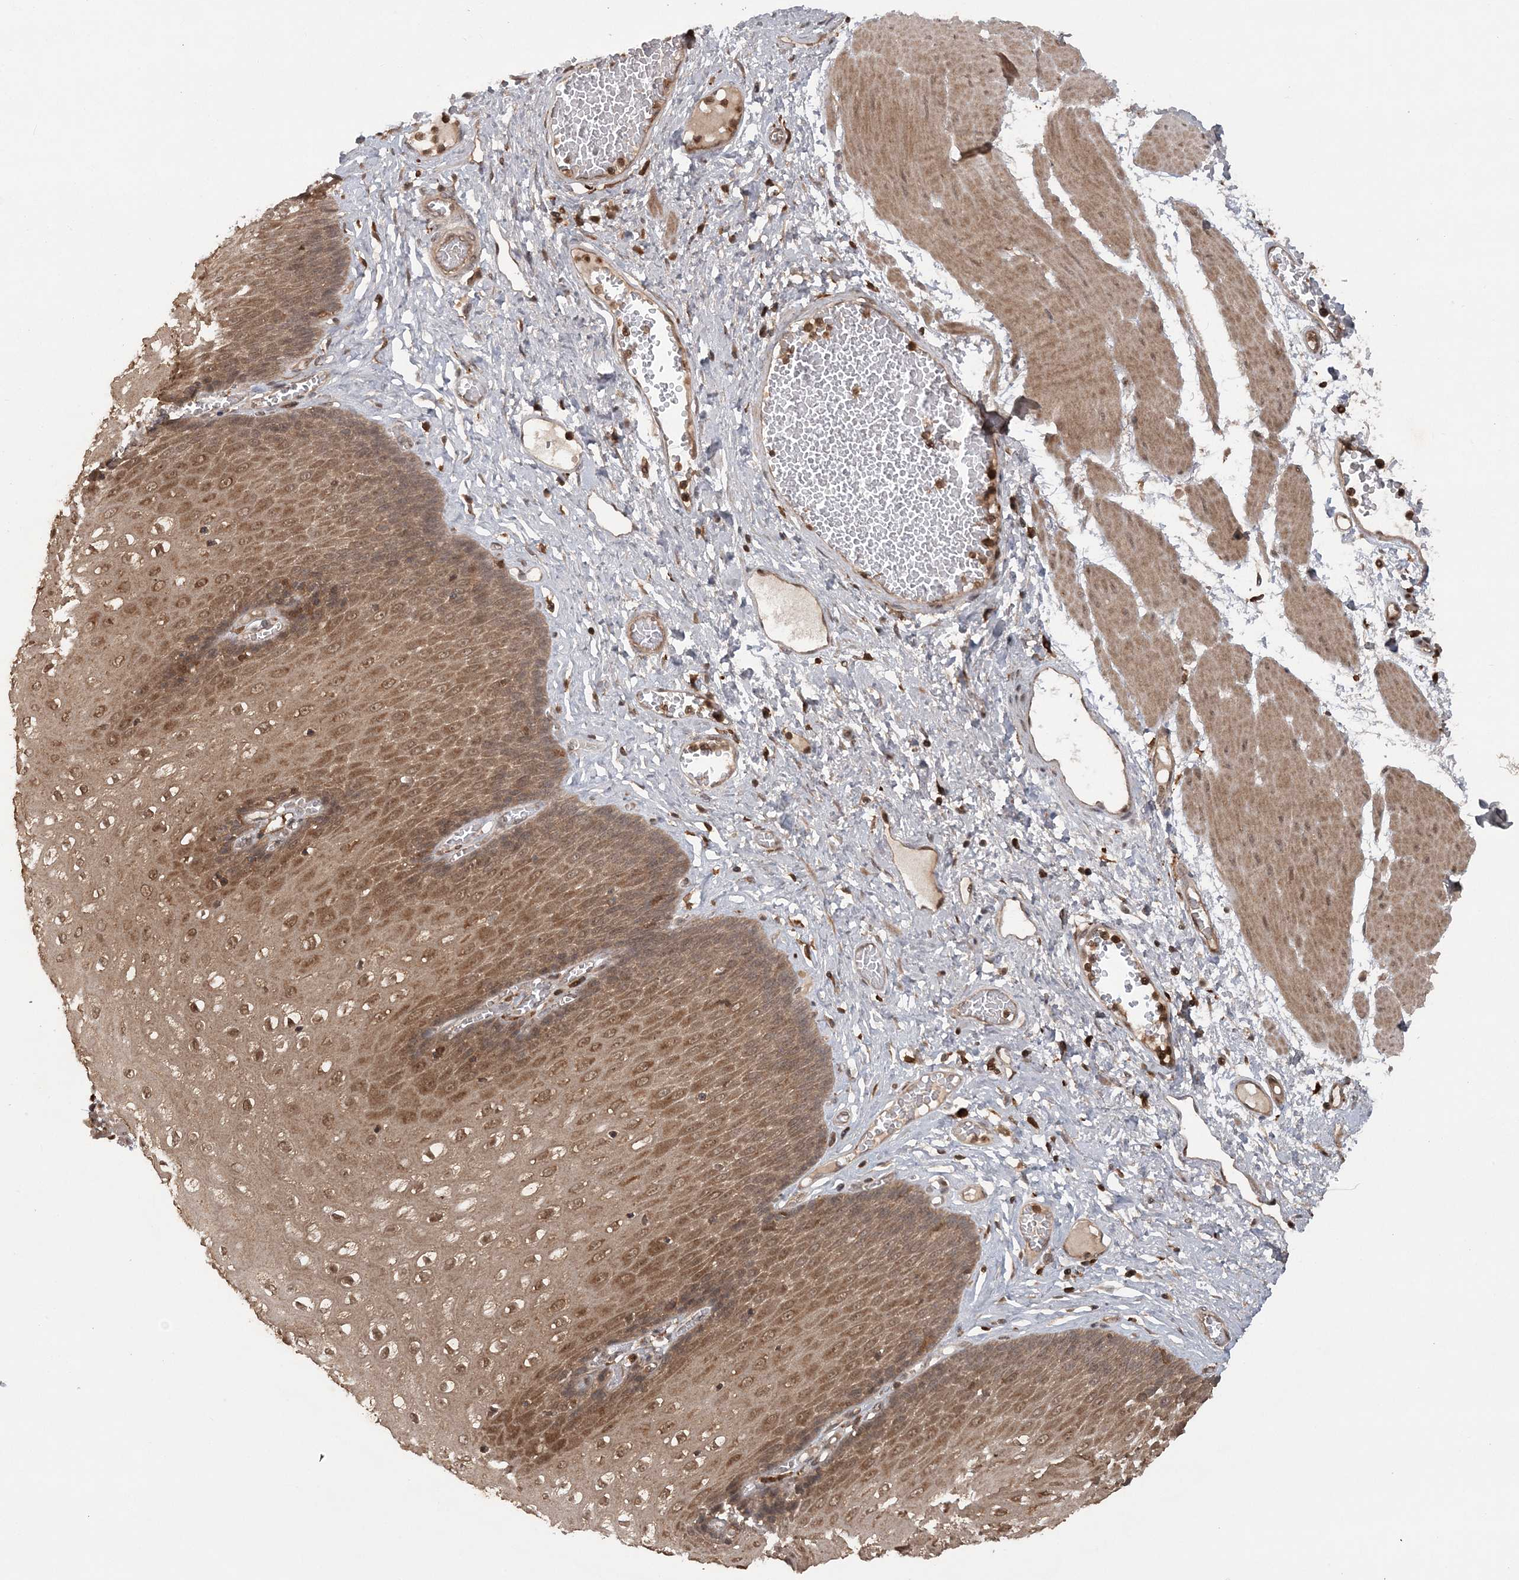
{"staining": {"intensity": "moderate", "quantity": ">75%", "location": "cytoplasmic/membranous,nuclear"}, "tissue": "esophagus", "cell_type": "Squamous epithelial cells", "image_type": "normal", "snomed": [{"axis": "morphology", "description": "Normal tissue, NOS"}, {"axis": "topography", "description": "Esophagus"}], "caption": "A histopathology image showing moderate cytoplasmic/membranous,nuclear staining in about >75% of squamous epithelial cells in benign esophagus, as visualized by brown immunohistochemical staining.", "gene": "LACC1", "patient": {"sex": "male", "age": 60}}